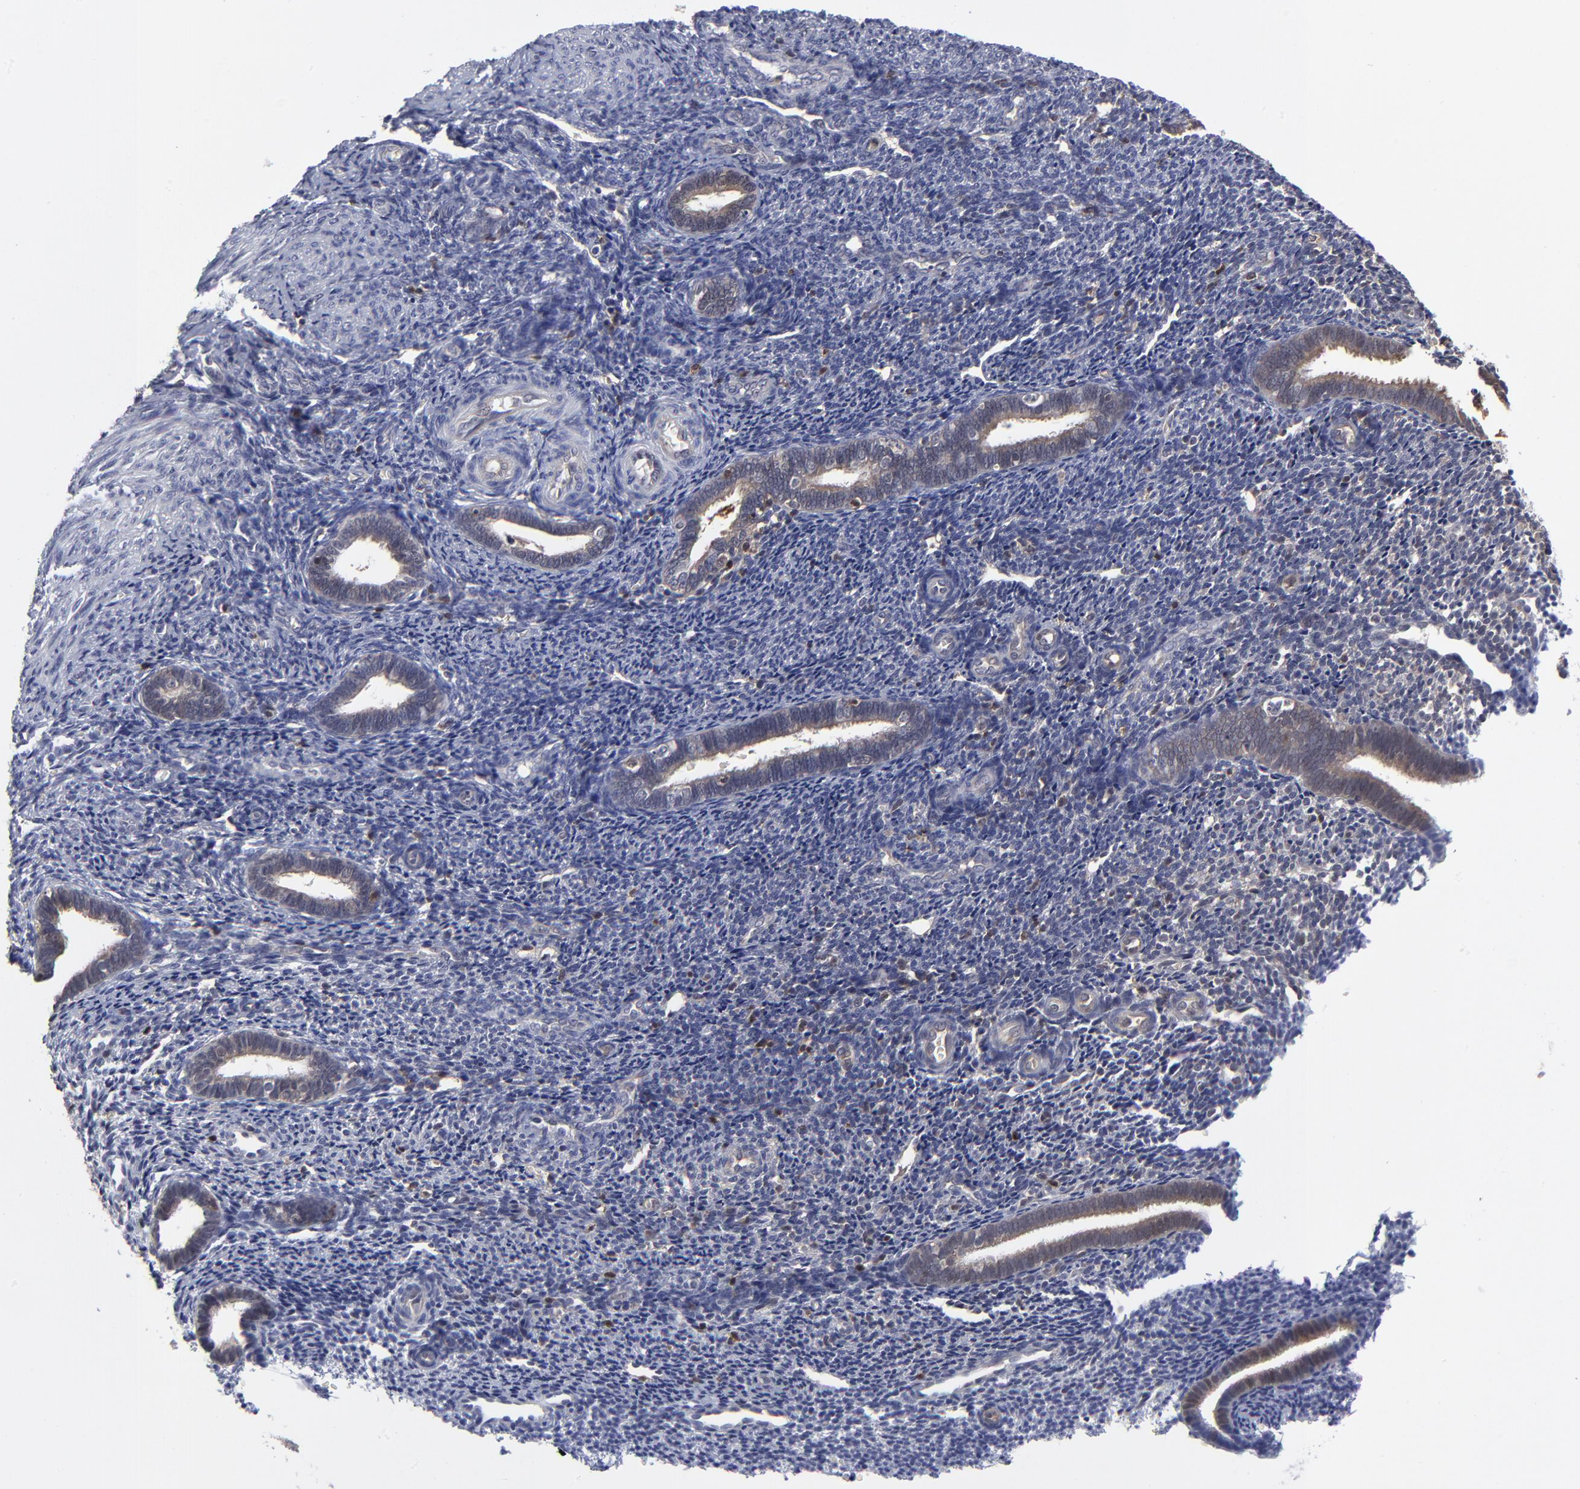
{"staining": {"intensity": "negative", "quantity": "none", "location": "none"}, "tissue": "endometrium", "cell_type": "Cells in endometrial stroma", "image_type": "normal", "snomed": [{"axis": "morphology", "description": "Normal tissue, NOS"}, {"axis": "topography", "description": "Endometrium"}], "caption": "DAB (3,3'-diaminobenzidine) immunohistochemical staining of normal human endometrium reveals no significant staining in cells in endometrial stroma.", "gene": "CASP3", "patient": {"sex": "female", "age": 27}}